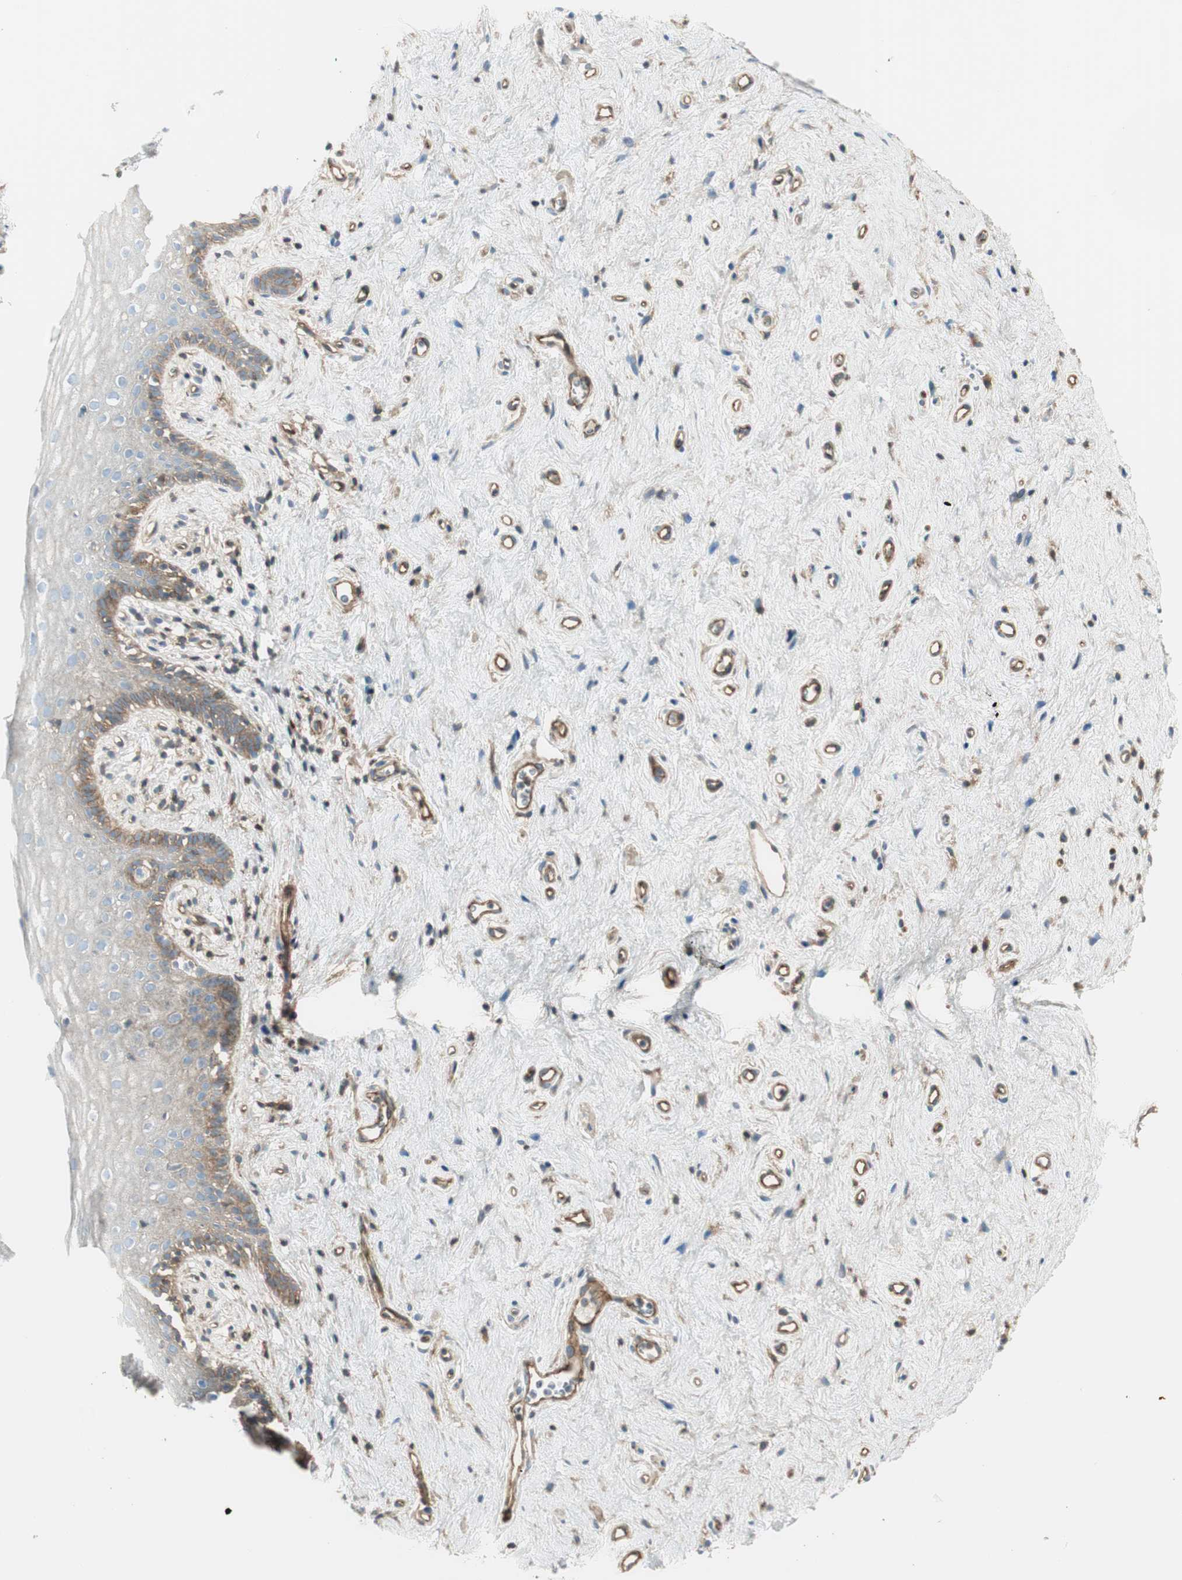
{"staining": {"intensity": "moderate", "quantity": "<25%", "location": "cytoplasmic/membranous"}, "tissue": "vagina", "cell_type": "Squamous epithelial cells", "image_type": "normal", "snomed": [{"axis": "morphology", "description": "Normal tissue, NOS"}, {"axis": "topography", "description": "Vagina"}], "caption": "DAB (3,3'-diaminobenzidine) immunohistochemical staining of benign vagina shows moderate cytoplasmic/membranous protein staining in approximately <25% of squamous epithelial cells. (IHC, brightfield microscopy, high magnification).", "gene": "BTN3A3", "patient": {"sex": "female", "age": 44}}